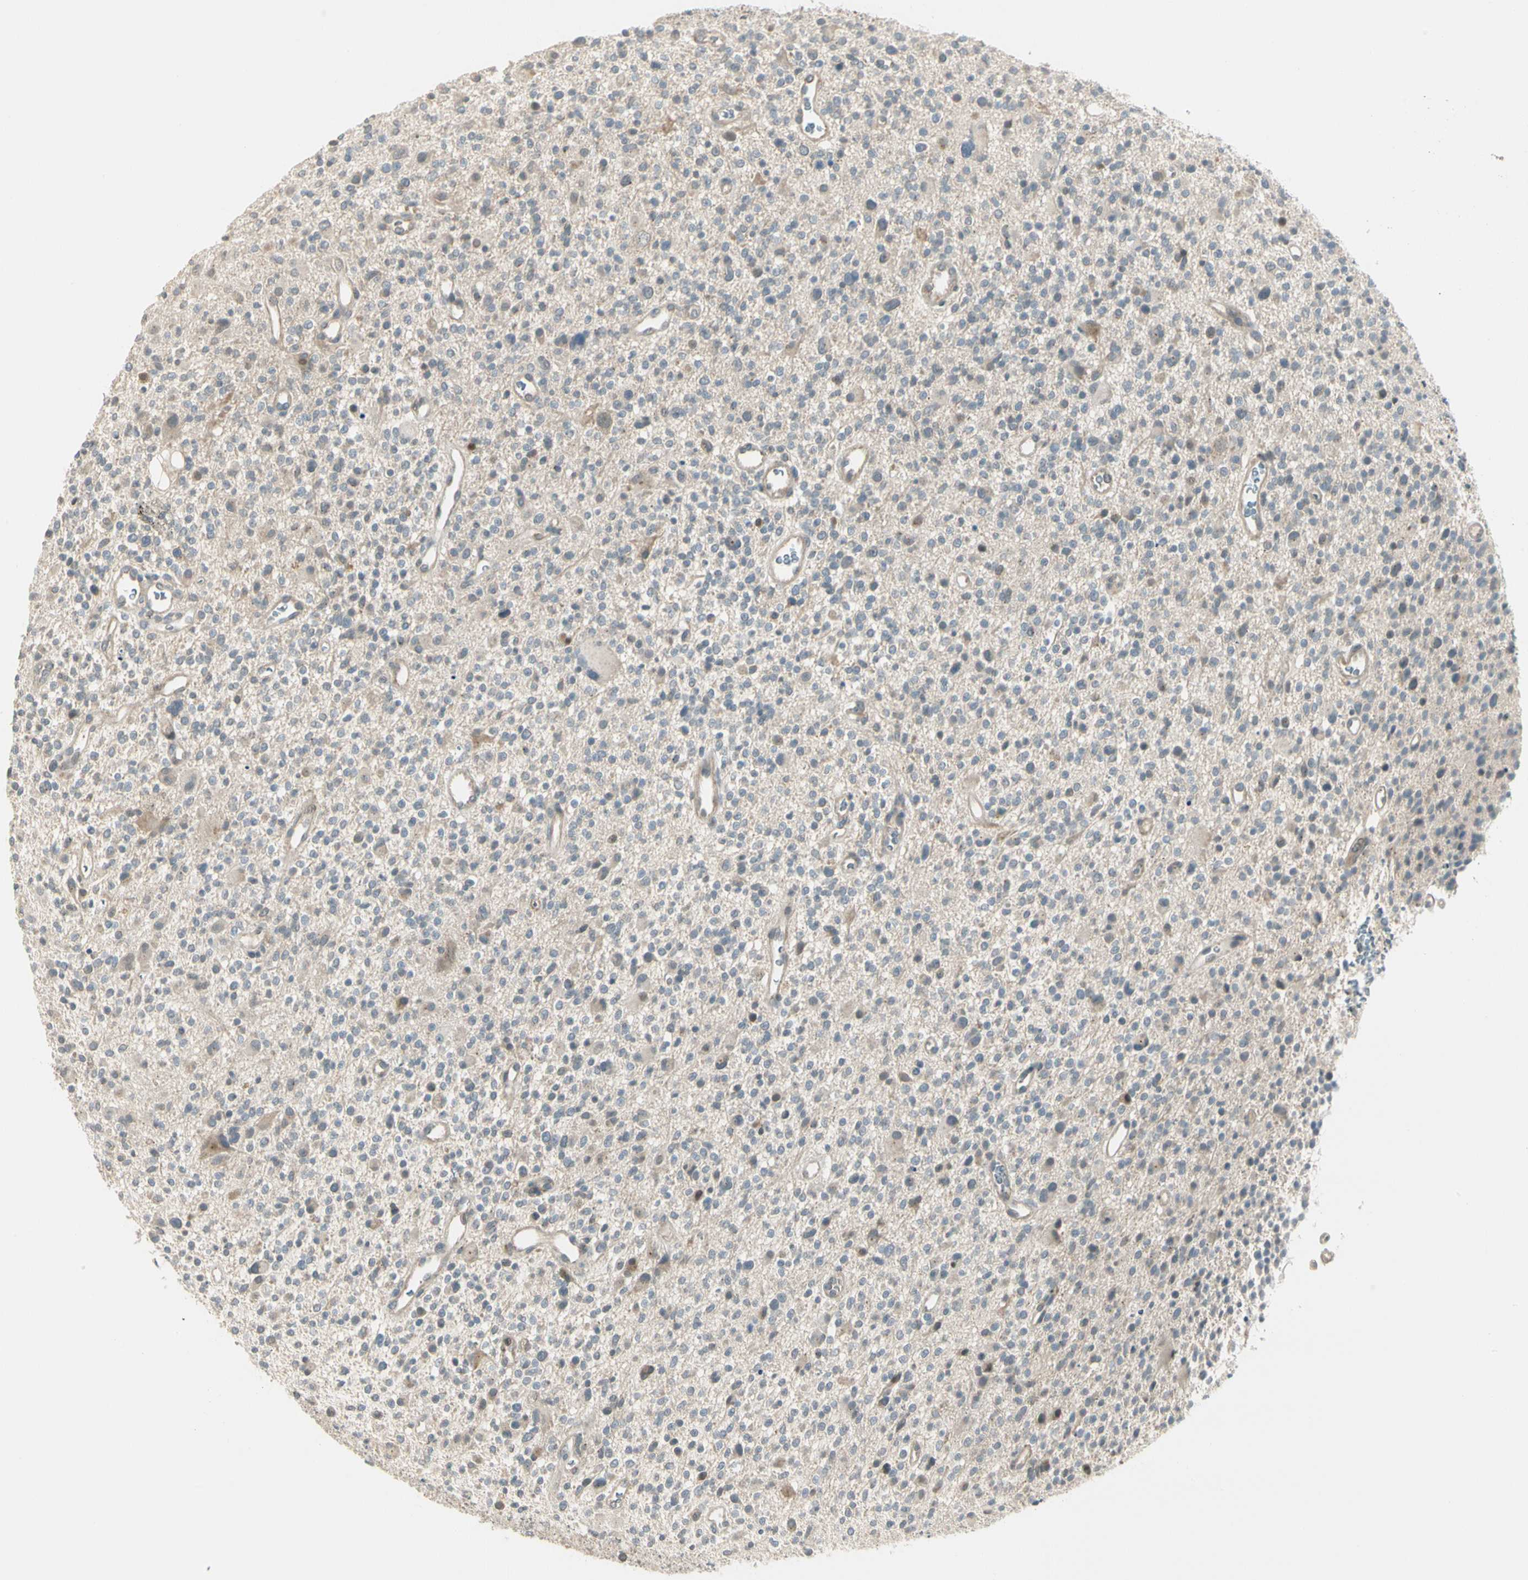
{"staining": {"intensity": "weak", "quantity": "<25%", "location": "cytoplasmic/membranous,nuclear"}, "tissue": "glioma", "cell_type": "Tumor cells", "image_type": "cancer", "snomed": [{"axis": "morphology", "description": "Glioma, malignant, High grade"}, {"axis": "topography", "description": "Brain"}], "caption": "IHC of human malignant glioma (high-grade) shows no staining in tumor cells.", "gene": "PCDHB15", "patient": {"sex": "male", "age": 48}}